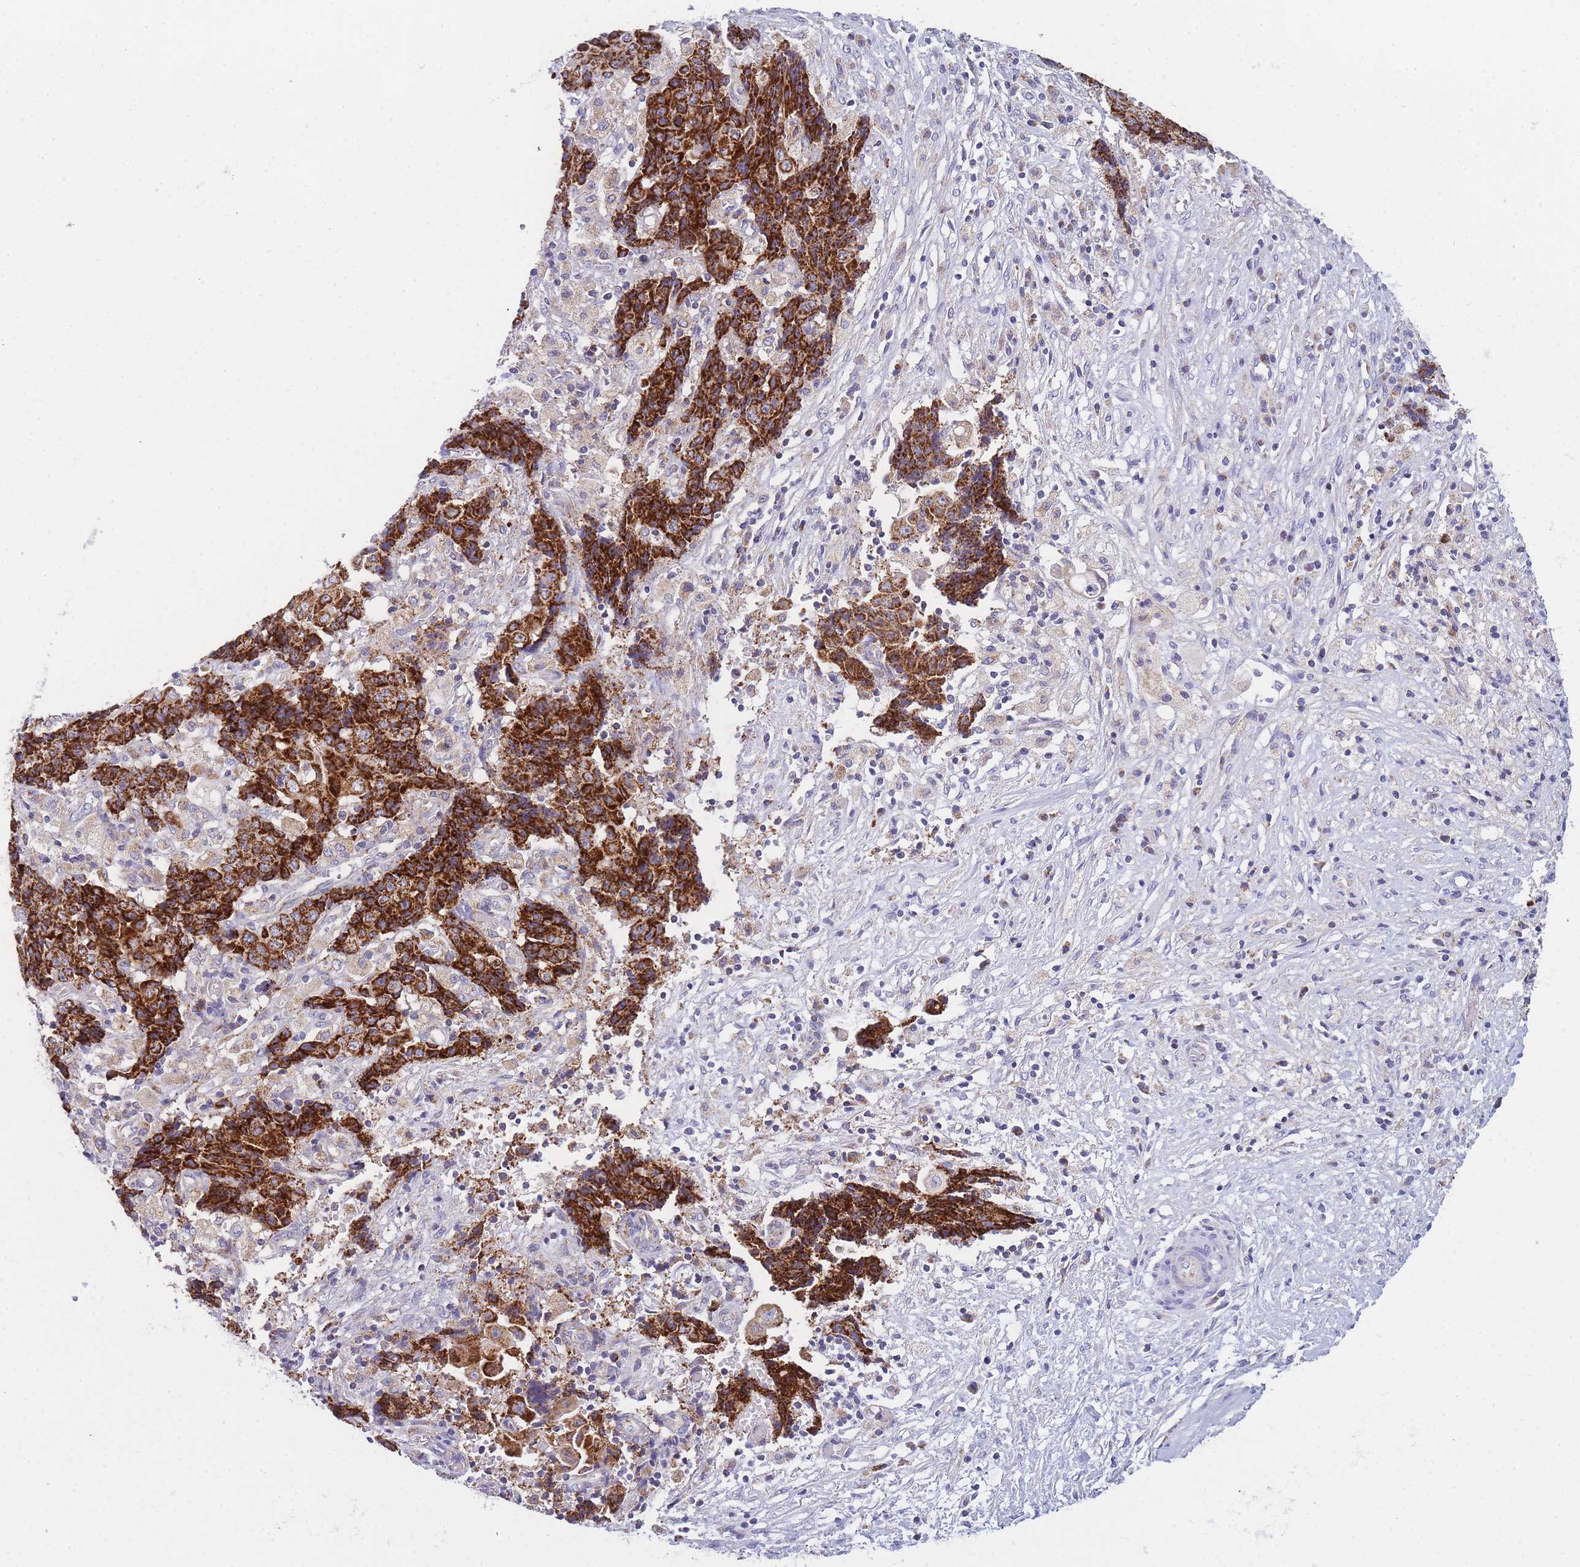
{"staining": {"intensity": "strong", "quantity": ">75%", "location": "cytoplasmic/membranous"}, "tissue": "ovarian cancer", "cell_type": "Tumor cells", "image_type": "cancer", "snomed": [{"axis": "morphology", "description": "Carcinoma, endometroid"}, {"axis": "topography", "description": "Ovary"}], "caption": "Immunohistochemical staining of ovarian cancer shows high levels of strong cytoplasmic/membranous staining in about >75% of tumor cells. (DAB IHC with brightfield microscopy, high magnification).", "gene": "MRPS11", "patient": {"sex": "female", "age": 42}}